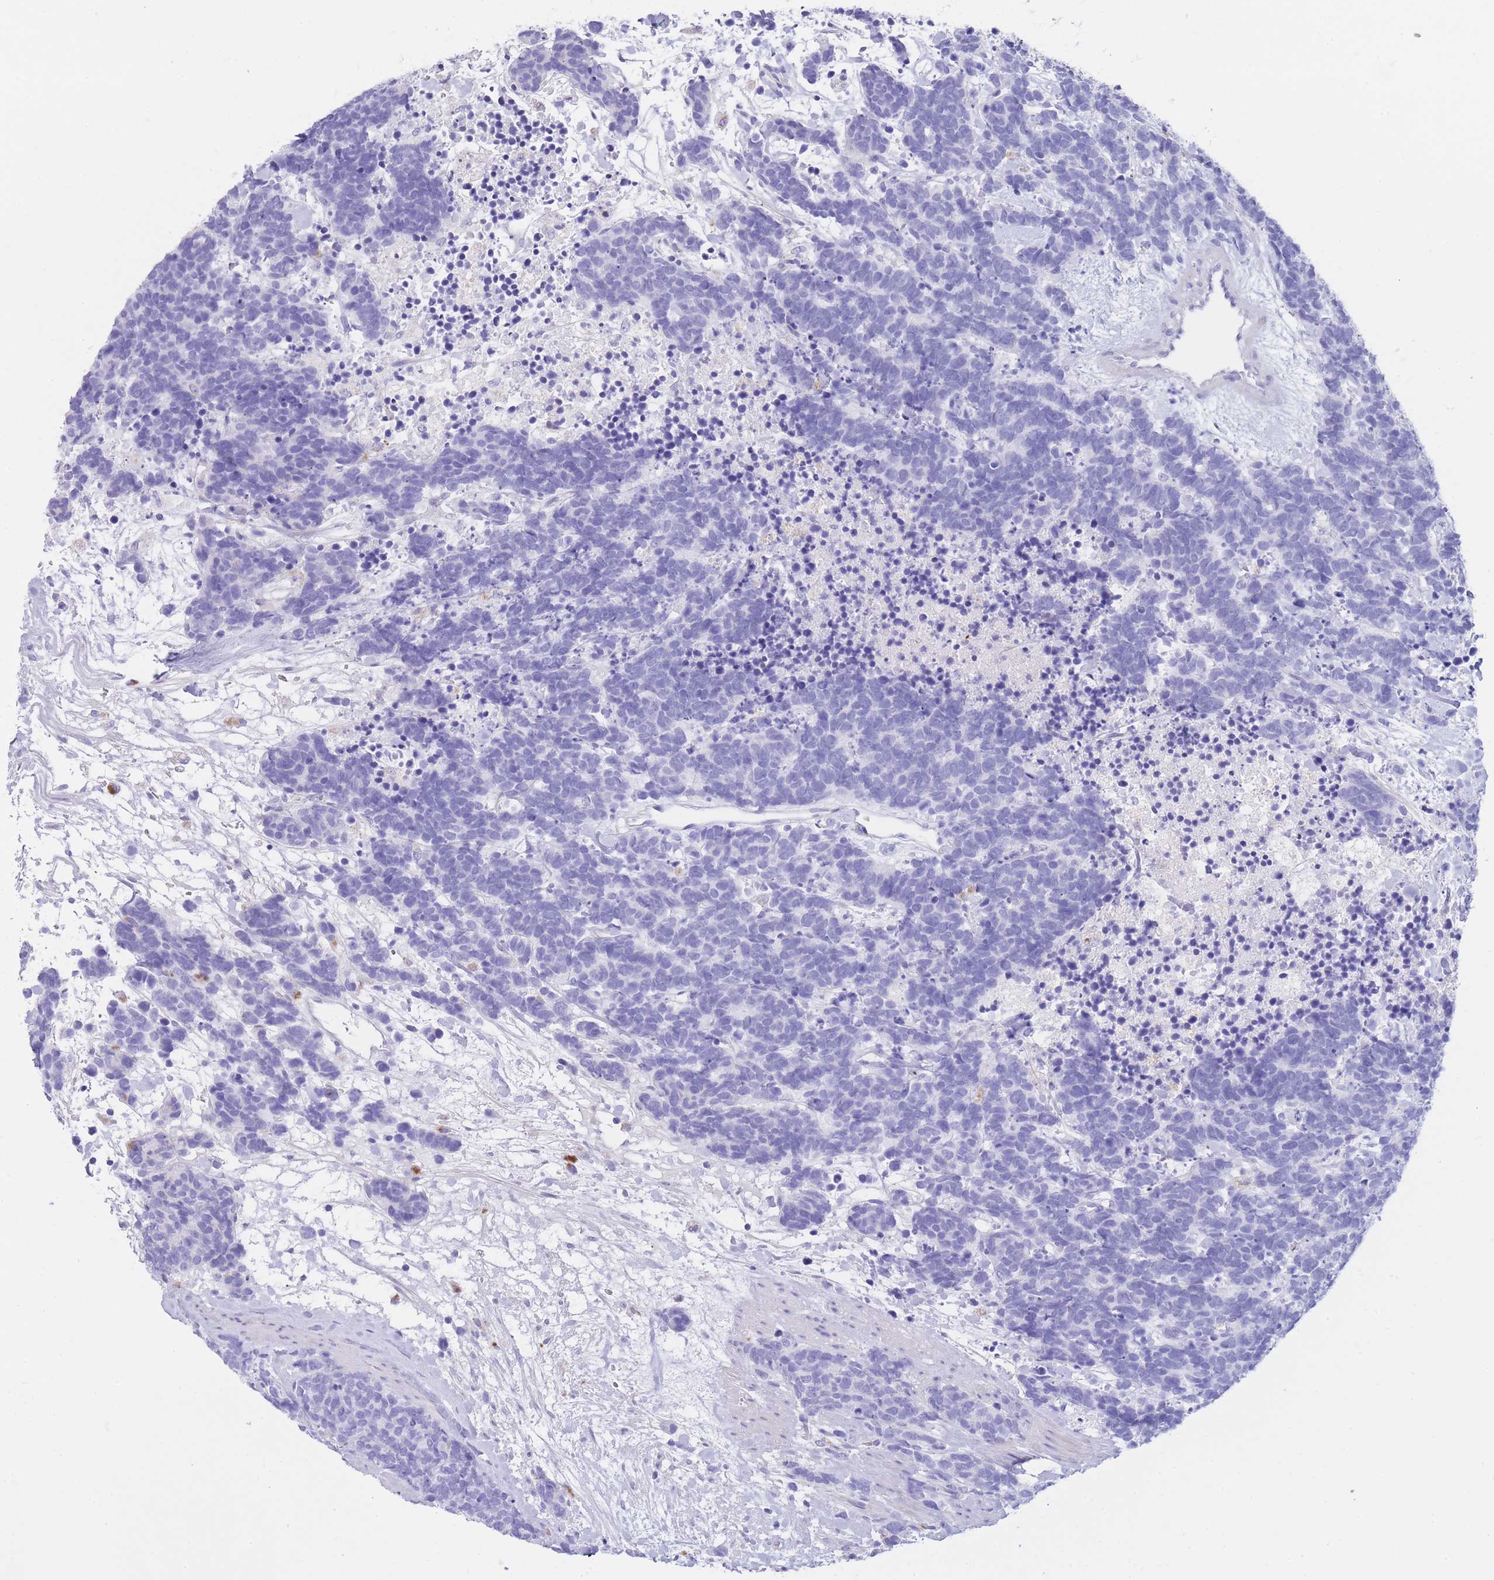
{"staining": {"intensity": "negative", "quantity": "none", "location": "none"}, "tissue": "carcinoid", "cell_type": "Tumor cells", "image_type": "cancer", "snomed": [{"axis": "morphology", "description": "Carcinoma, NOS"}, {"axis": "morphology", "description": "Carcinoid, malignant, NOS"}, {"axis": "topography", "description": "Prostate"}], "caption": "Tumor cells show no significant protein staining in carcinoid.", "gene": "PLBD1", "patient": {"sex": "male", "age": 57}}